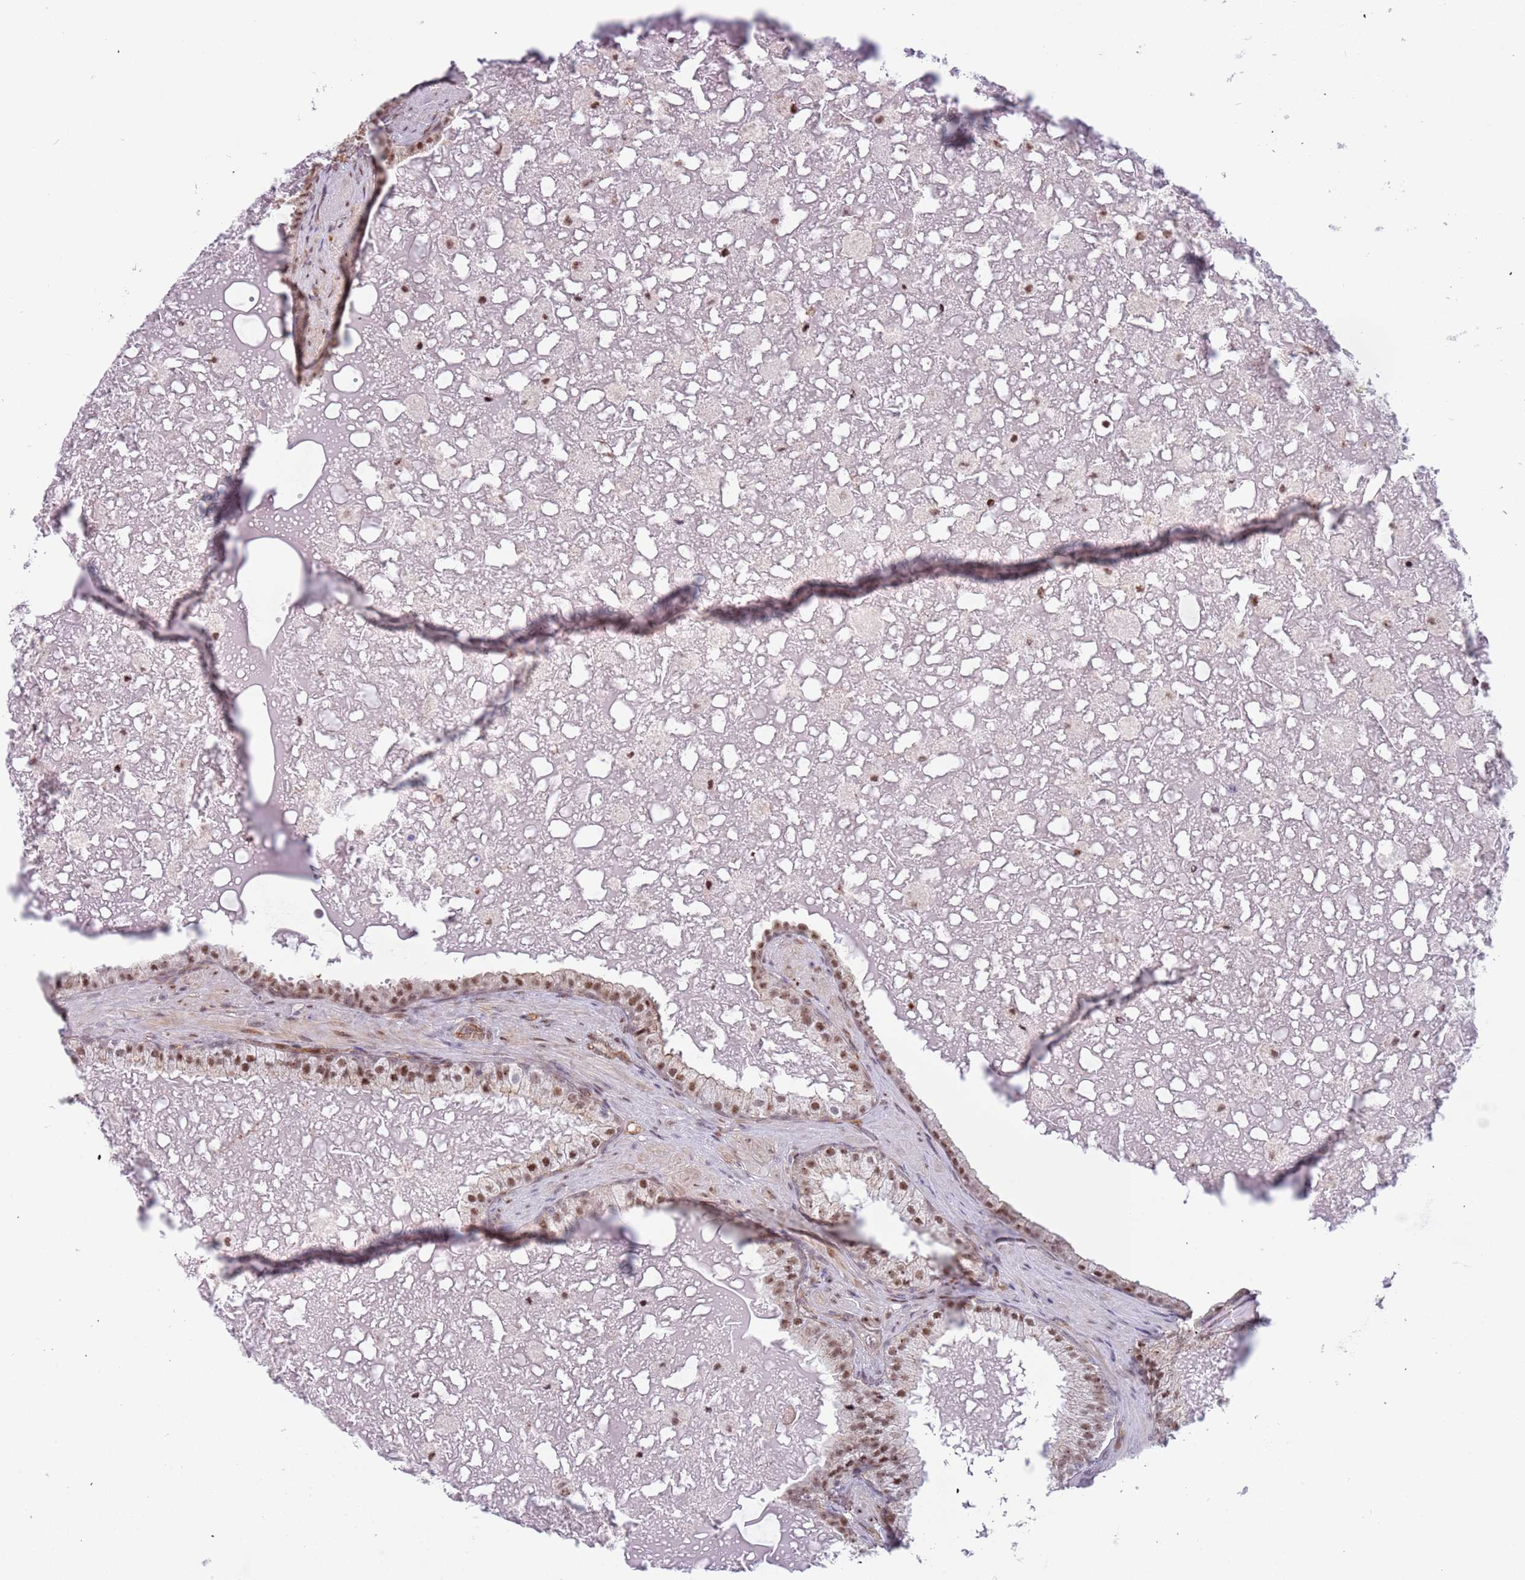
{"staining": {"intensity": "moderate", "quantity": ">75%", "location": "nuclear"}, "tissue": "prostate cancer", "cell_type": "Tumor cells", "image_type": "cancer", "snomed": [{"axis": "morphology", "description": "Adenocarcinoma, High grade"}, {"axis": "topography", "description": "Prostate"}], "caption": "Immunohistochemistry (IHC) of human high-grade adenocarcinoma (prostate) exhibits medium levels of moderate nuclear expression in about >75% of tumor cells. Nuclei are stained in blue.", "gene": "LRMDA", "patient": {"sex": "male", "age": 55}}